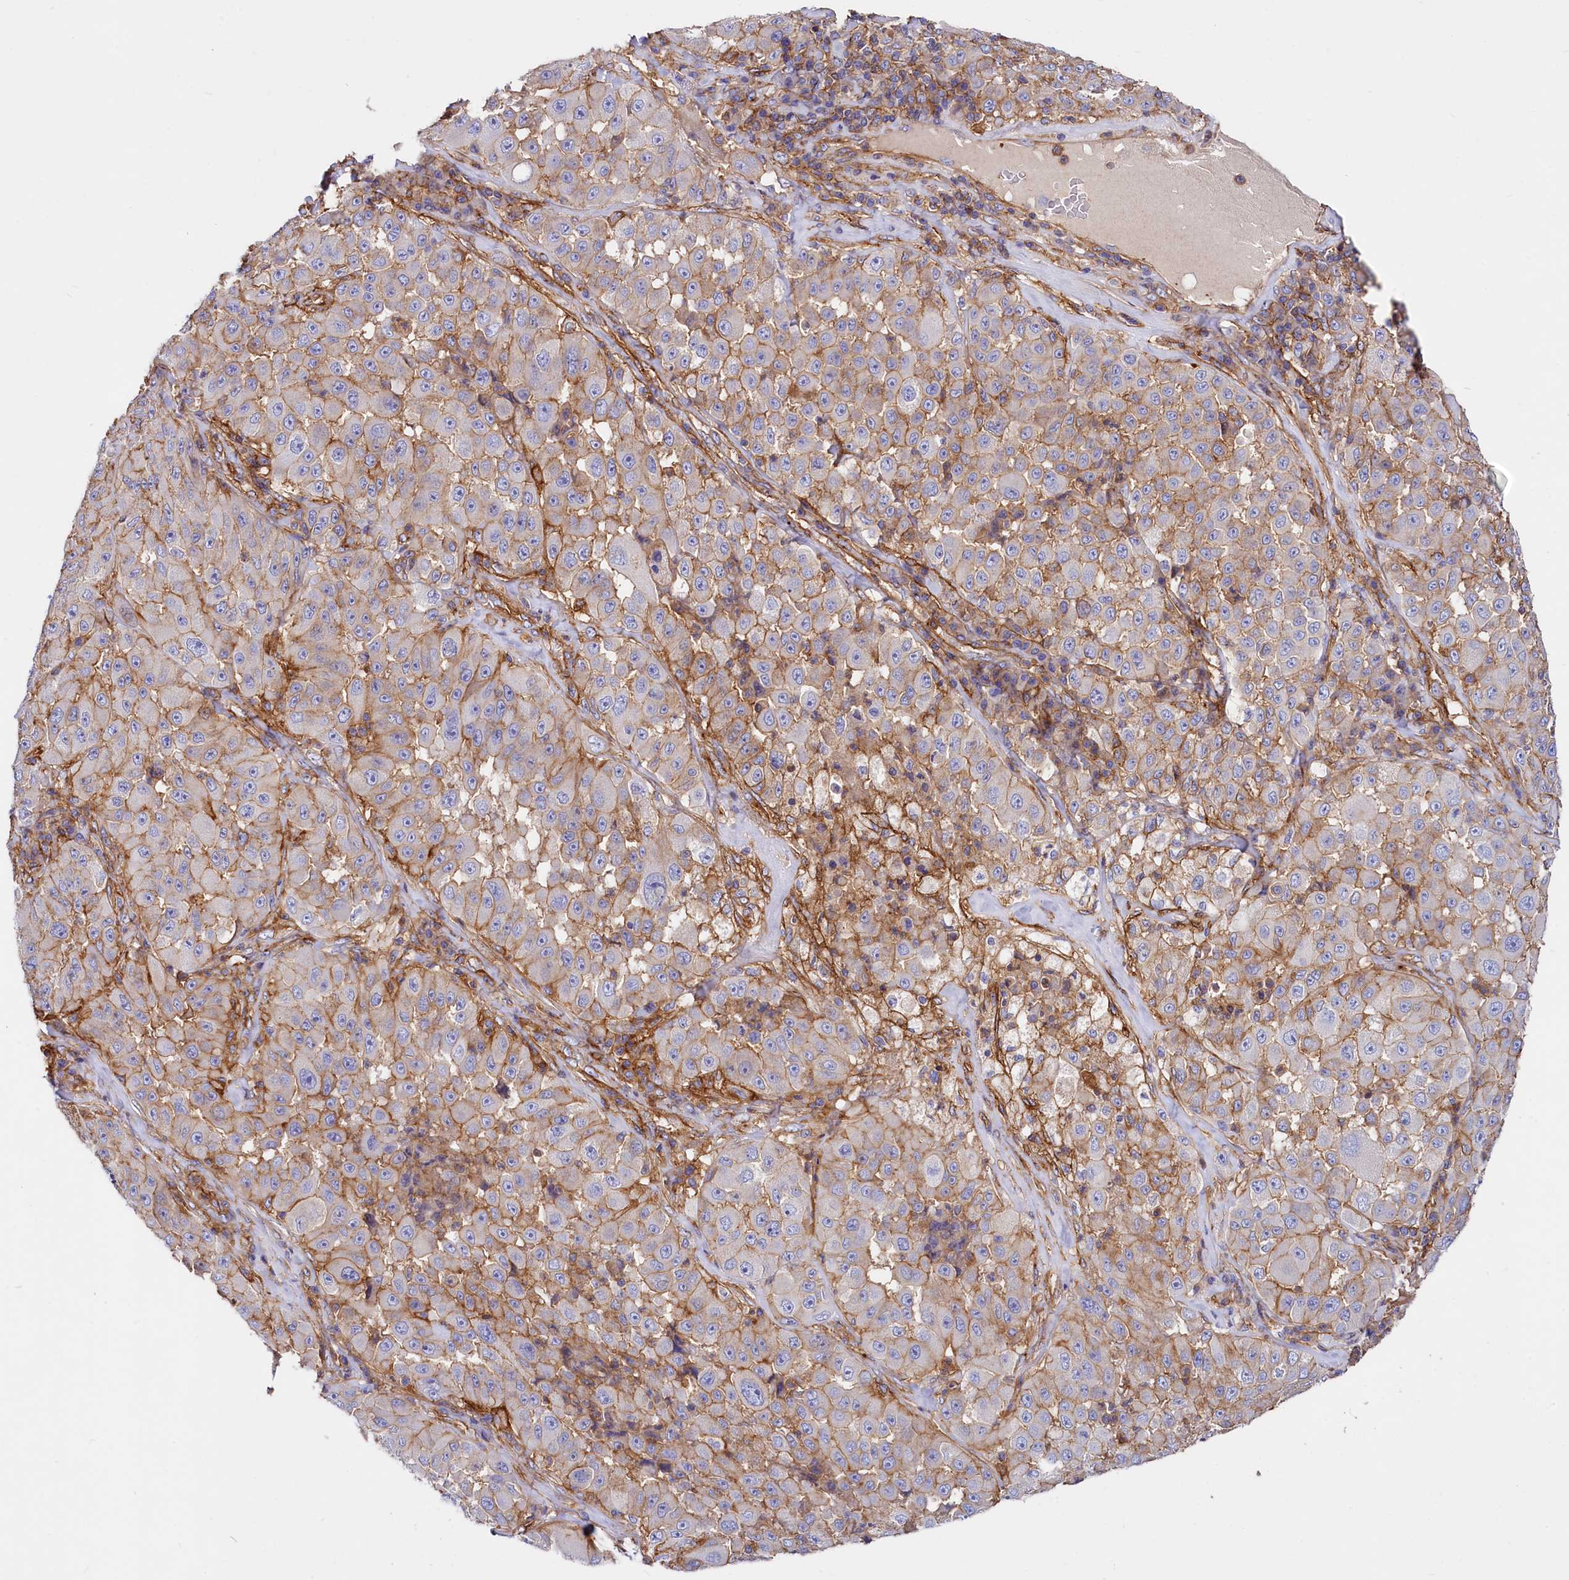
{"staining": {"intensity": "moderate", "quantity": "25%-75%", "location": "cytoplasmic/membranous"}, "tissue": "melanoma", "cell_type": "Tumor cells", "image_type": "cancer", "snomed": [{"axis": "morphology", "description": "Malignant melanoma, Metastatic site"}, {"axis": "topography", "description": "Lymph node"}], "caption": "A medium amount of moderate cytoplasmic/membranous expression is seen in about 25%-75% of tumor cells in melanoma tissue.", "gene": "ANO6", "patient": {"sex": "male", "age": 62}}